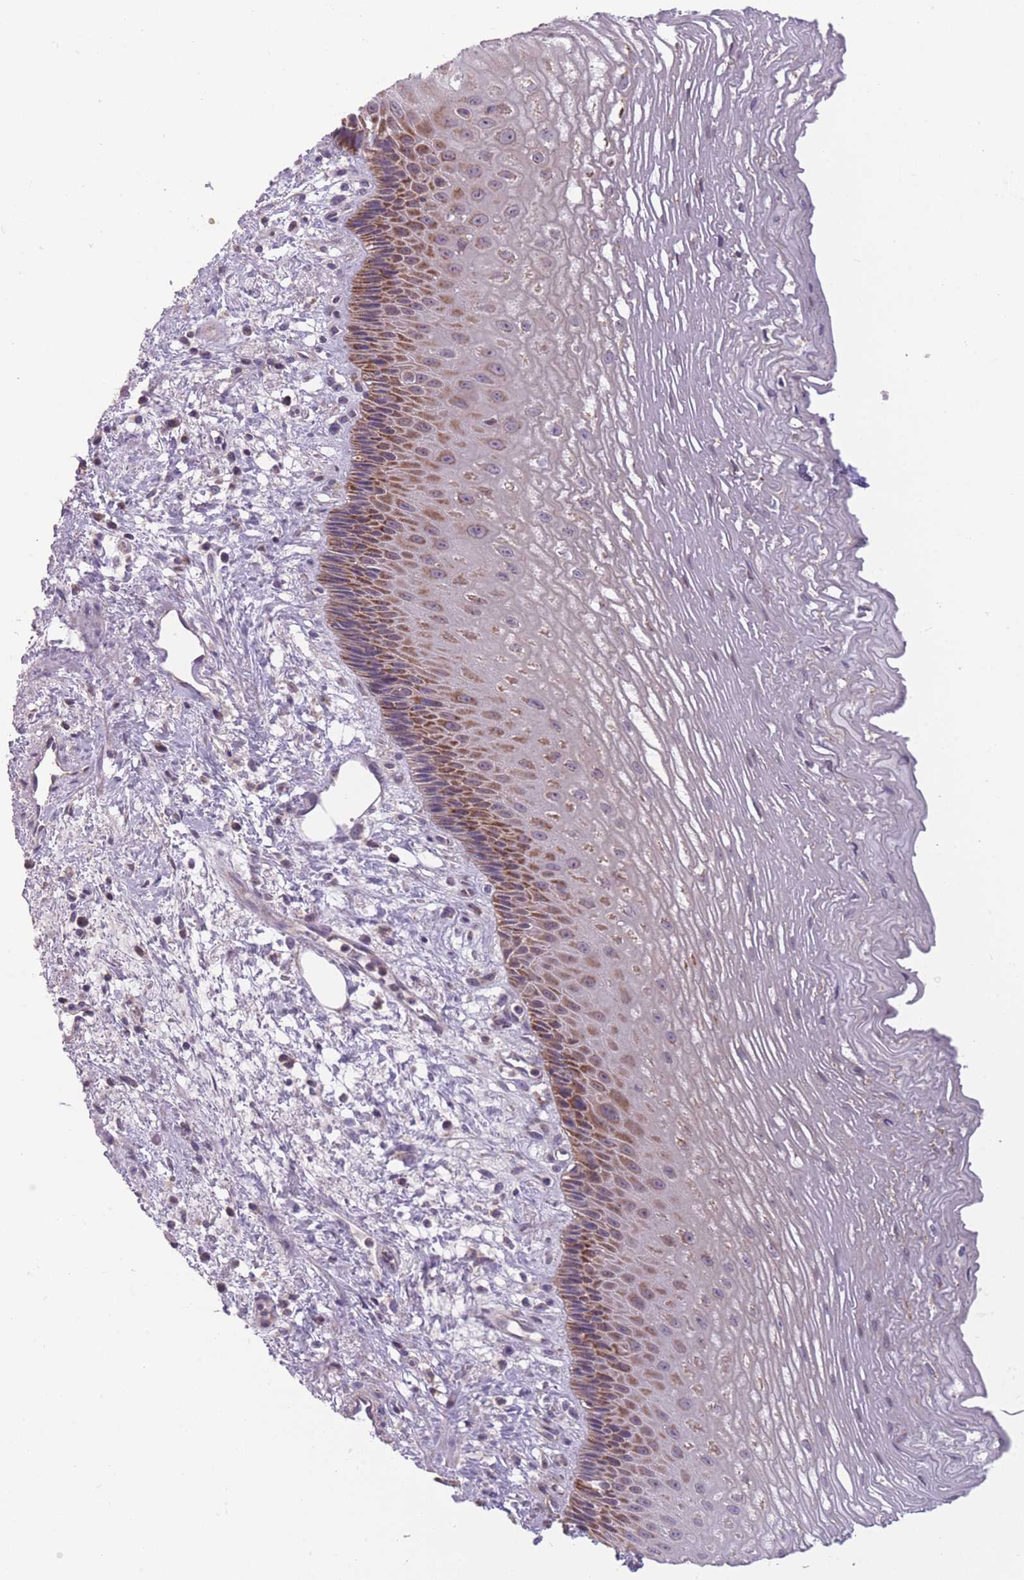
{"staining": {"intensity": "moderate", "quantity": ">75%", "location": "cytoplasmic/membranous"}, "tissue": "esophagus", "cell_type": "Squamous epithelial cells", "image_type": "normal", "snomed": [{"axis": "morphology", "description": "Normal tissue, NOS"}, {"axis": "topography", "description": "Esophagus"}], "caption": "Esophagus stained for a protein demonstrates moderate cytoplasmic/membranous positivity in squamous epithelial cells. Nuclei are stained in blue.", "gene": "MRPS18C", "patient": {"sex": "male", "age": 60}}